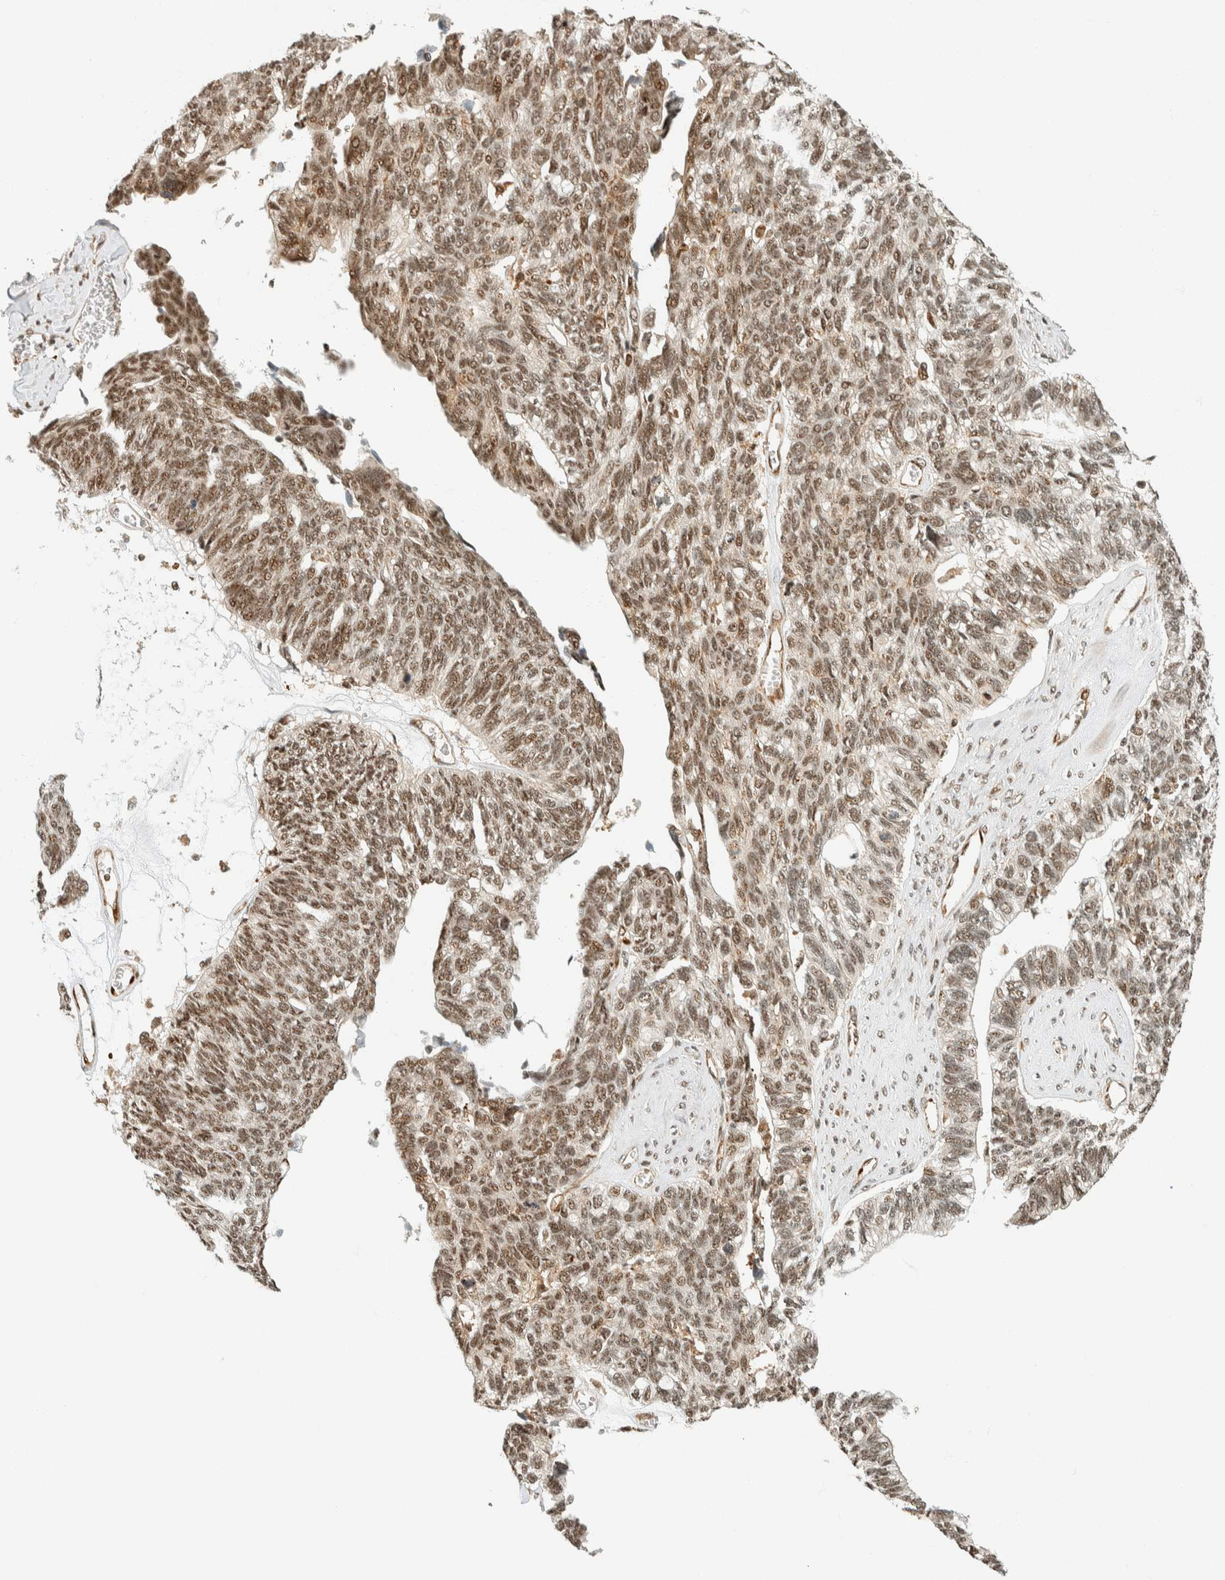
{"staining": {"intensity": "moderate", "quantity": ">75%", "location": "nuclear"}, "tissue": "ovarian cancer", "cell_type": "Tumor cells", "image_type": "cancer", "snomed": [{"axis": "morphology", "description": "Cystadenocarcinoma, serous, NOS"}, {"axis": "topography", "description": "Ovary"}], "caption": "Protein staining exhibits moderate nuclear positivity in about >75% of tumor cells in serous cystadenocarcinoma (ovarian).", "gene": "SIK1", "patient": {"sex": "female", "age": 79}}